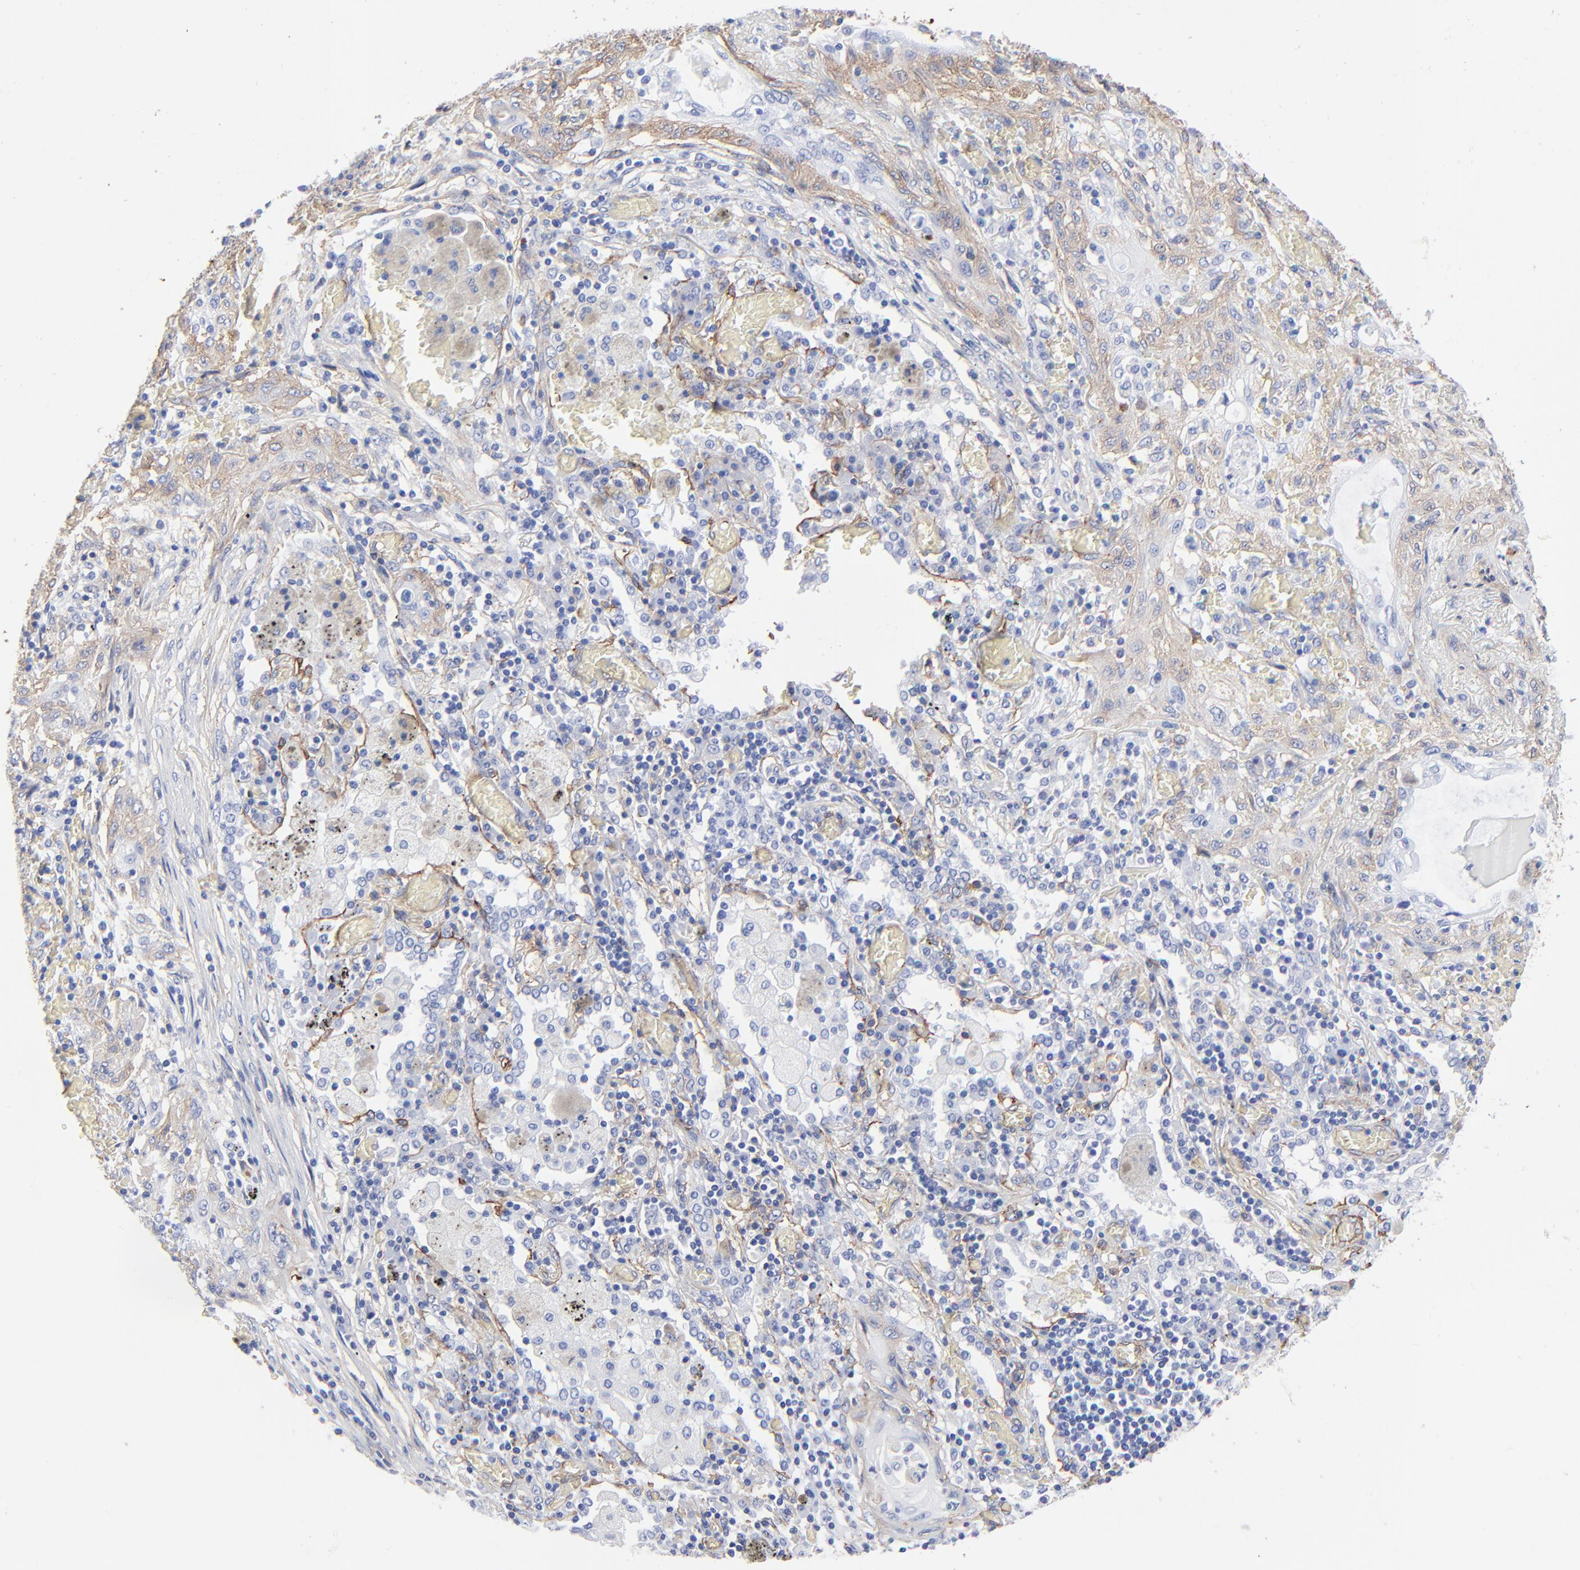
{"staining": {"intensity": "weak", "quantity": ">75%", "location": "cytoplasmic/membranous"}, "tissue": "lung cancer", "cell_type": "Tumor cells", "image_type": "cancer", "snomed": [{"axis": "morphology", "description": "Squamous cell carcinoma, NOS"}, {"axis": "topography", "description": "Lung"}], "caption": "Protein staining of lung squamous cell carcinoma tissue shows weak cytoplasmic/membranous expression in approximately >75% of tumor cells. (IHC, brightfield microscopy, high magnification).", "gene": "CAV1", "patient": {"sex": "female", "age": 47}}